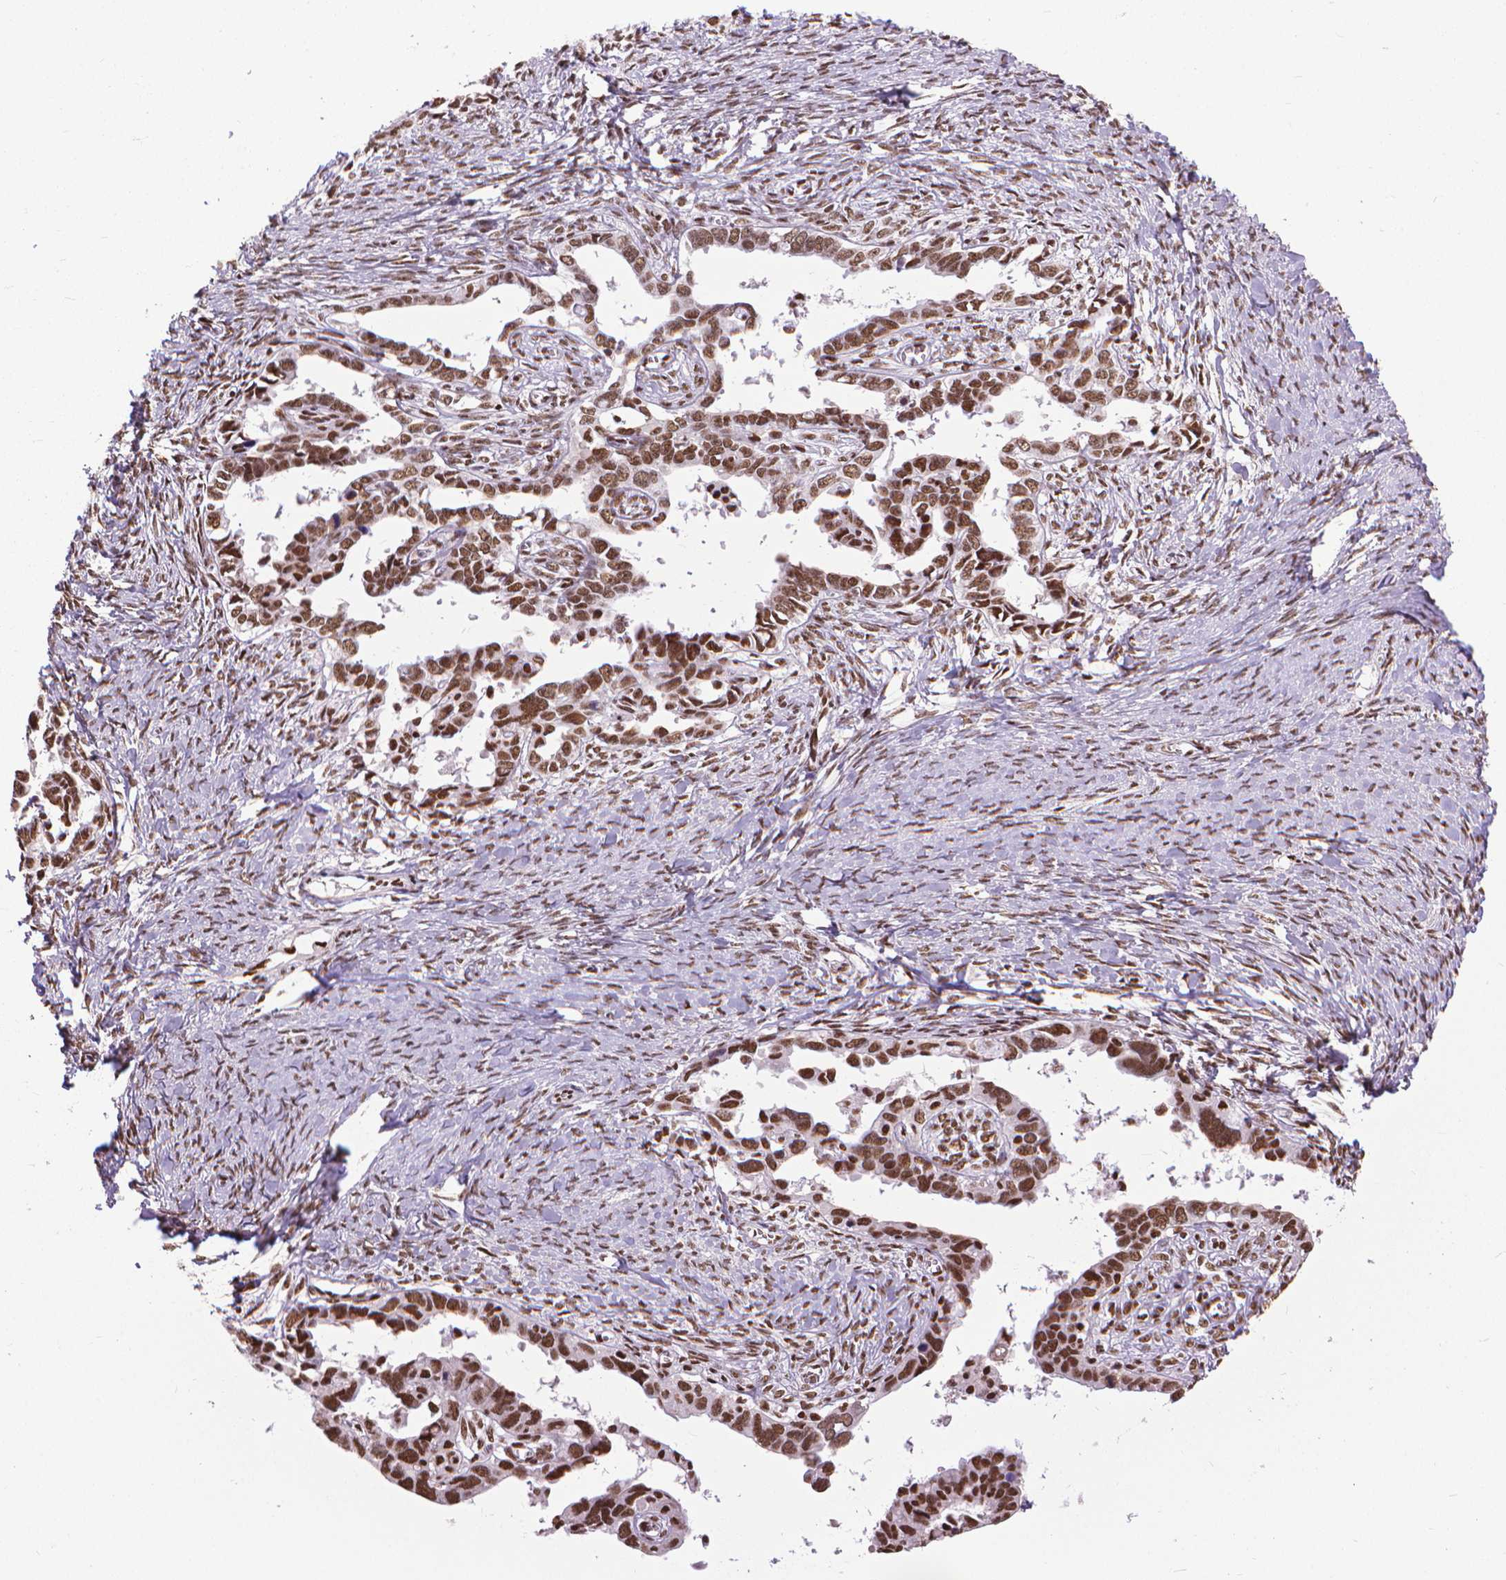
{"staining": {"intensity": "moderate", "quantity": ">75%", "location": "nuclear"}, "tissue": "ovarian cancer", "cell_type": "Tumor cells", "image_type": "cancer", "snomed": [{"axis": "morphology", "description": "Cystadenocarcinoma, serous, NOS"}, {"axis": "topography", "description": "Ovary"}], "caption": "Tumor cells reveal moderate nuclear staining in about >75% of cells in serous cystadenocarcinoma (ovarian). The staining was performed using DAB (3,3'-diaminobenzidine) to visualize the protein expression in brown, while the nuclei were stained in blue with hematoxylin (Magnification: 20x).", "gene": "AKAP8", "patient": {"sex": "female", "age": 69}}